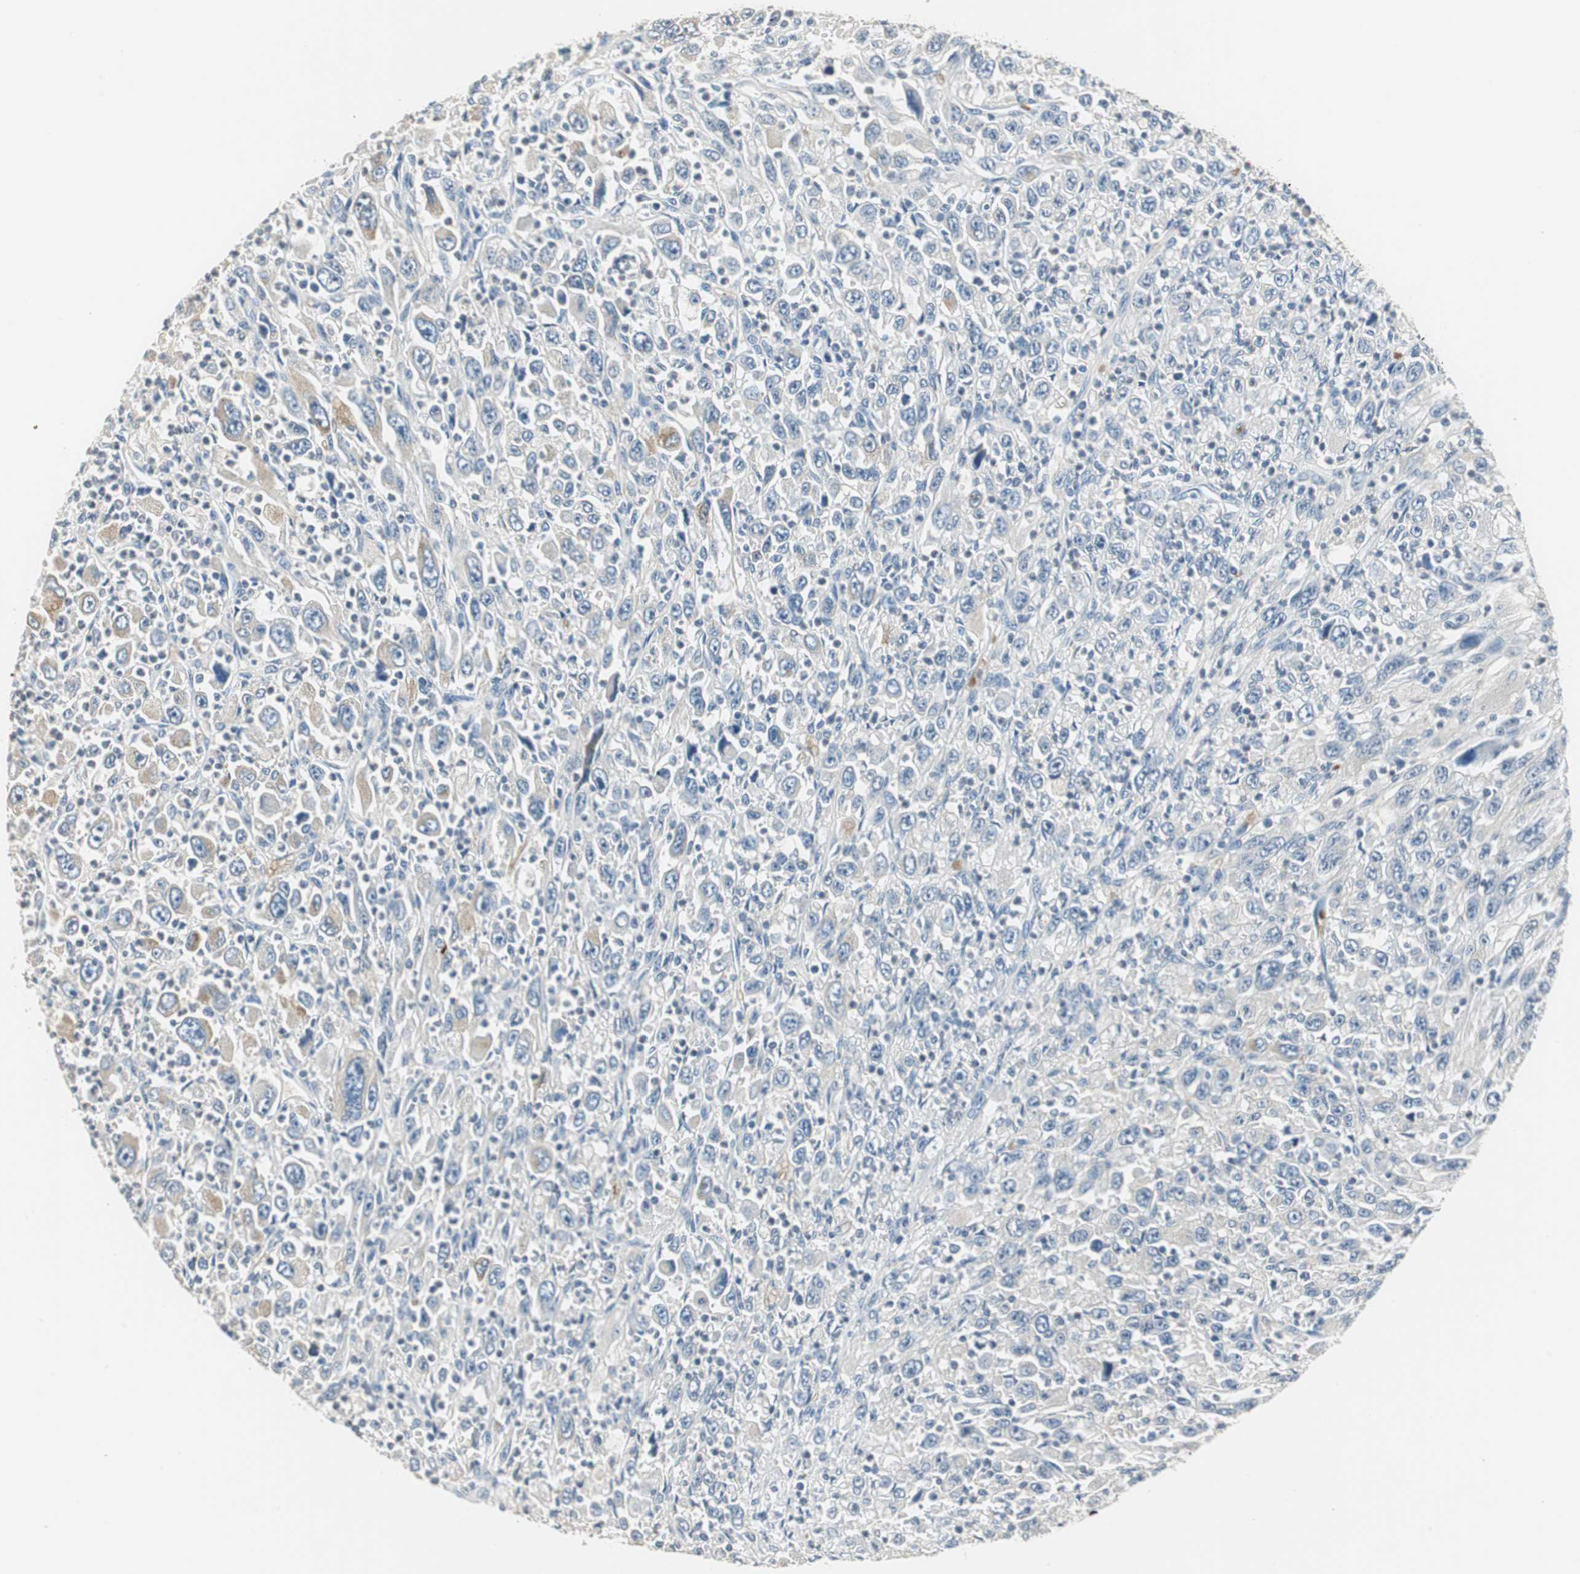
{"staining": {"intensity": "negative", "quantity": "none", "location": "none"}, "tissue": "melanoma", "cell_type": "Tumor cells", "image_type": "cancer", "snomed": [{"axis": "morphology", "description": "Malignant melanoma, Metastatic site"}, {"axis": "topography", "description": "Skin"}], "caption": "The immunohistochemistry photomicrograph has no significant staining in tumor cells of melanoma tissue.", "gene": "NIT1", "patient": {"sex": "female", "age": 56}}